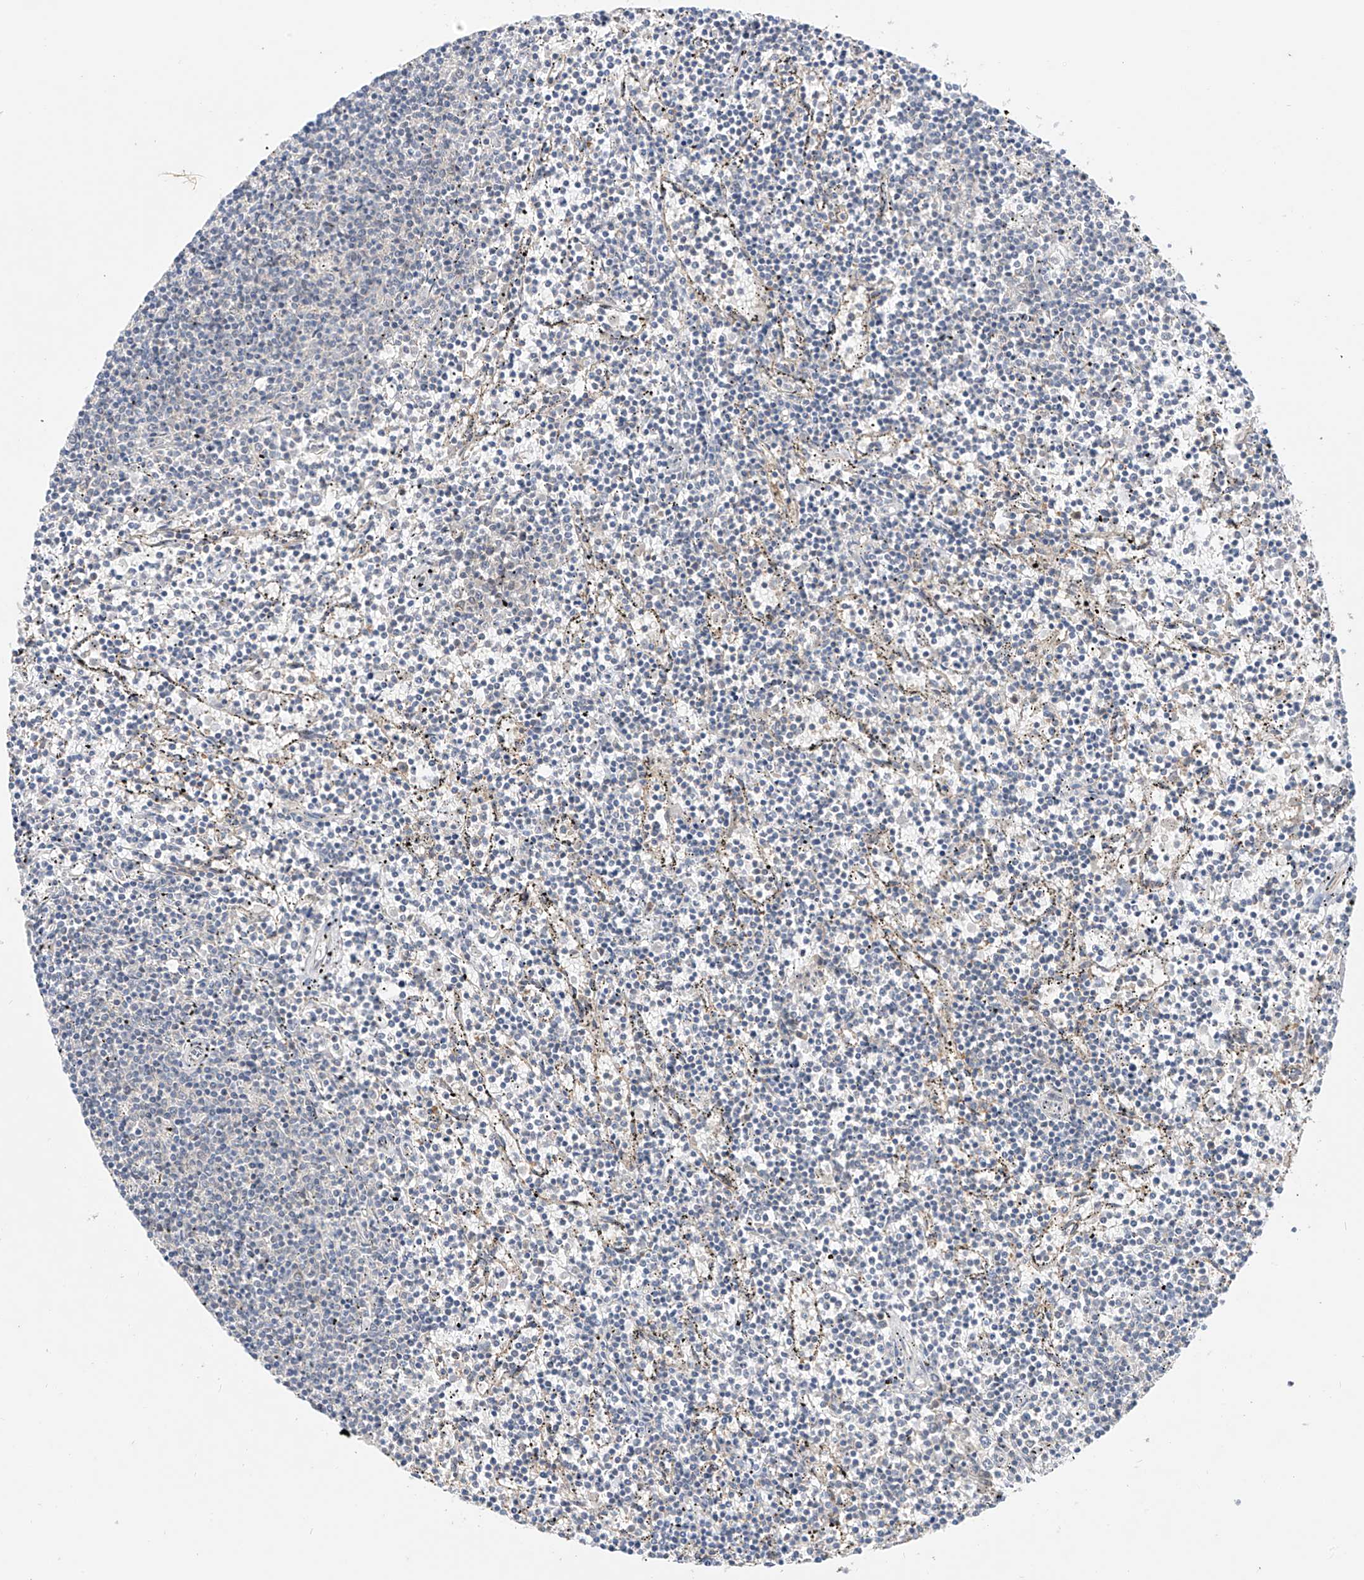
{"staining": {"intensity": "negative", "quantity": "none", "location": "none"}, "tissue": "lymphoma", "cell_type": "Tumor cells", "image_type": "cancer", "snomed": [{"axis": "morphology", "description": "Malignant lymphoma, non-Hodgkin's type, Low grade"}, {"axis": "topography", "description": "Spleen"}], "caption": "Lymphoma was stained to show a protein in brown. There is no significant expression in tumor cells. The staining was performed using DAB (3,3'-diaminobenzidine) to visualize the protein expression in brown, while the nuclei were stained in blue with hematoxylin (Magnification: 20x).", "gene": "MRTFA", "patient": {"sex": "female", "age": 50}}